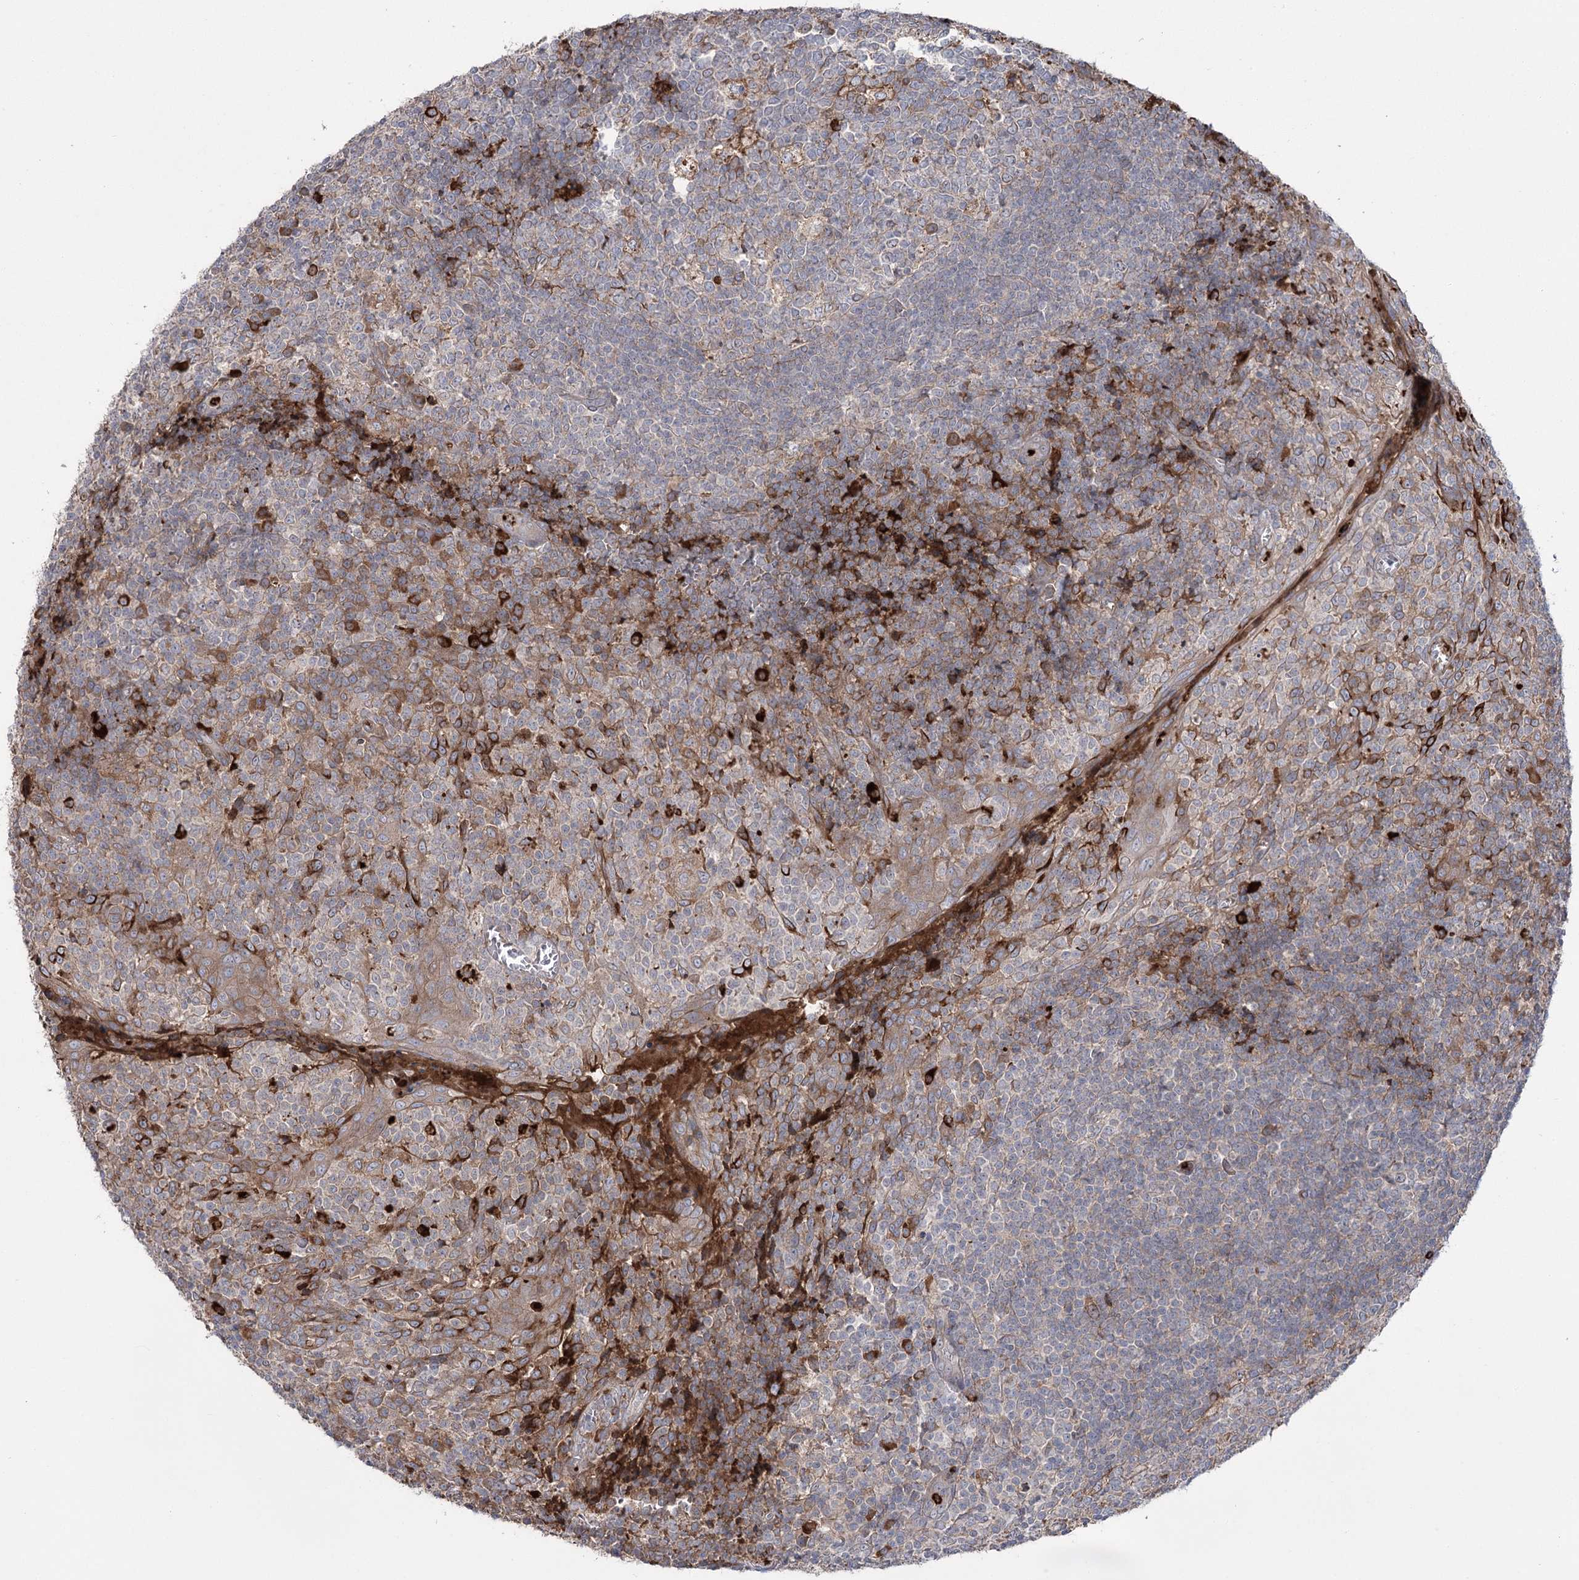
{"staining": {"intensity": "weak", "quantity": "<25%", "location": "cytoplasmic/membranous"}, "tissue": "tonsil", "cell_type": "Germinal center cells", "image_type": "normal", "snomed": [{"axis": "morphology", "description": "Normal tissue, NOS"}, {"axis": "topography", "description": "Tonsil"}], "caption": "A histopathology image of tonsil stained for a protein reveals no brown staining in germinal center cells. (DAB (3,3'-diaminobenzidine) IHC visualized using brightfield microscopy, high magnification).", "gene": "PLEKHA5", "patient": {"sex": "female", "age": 19}}